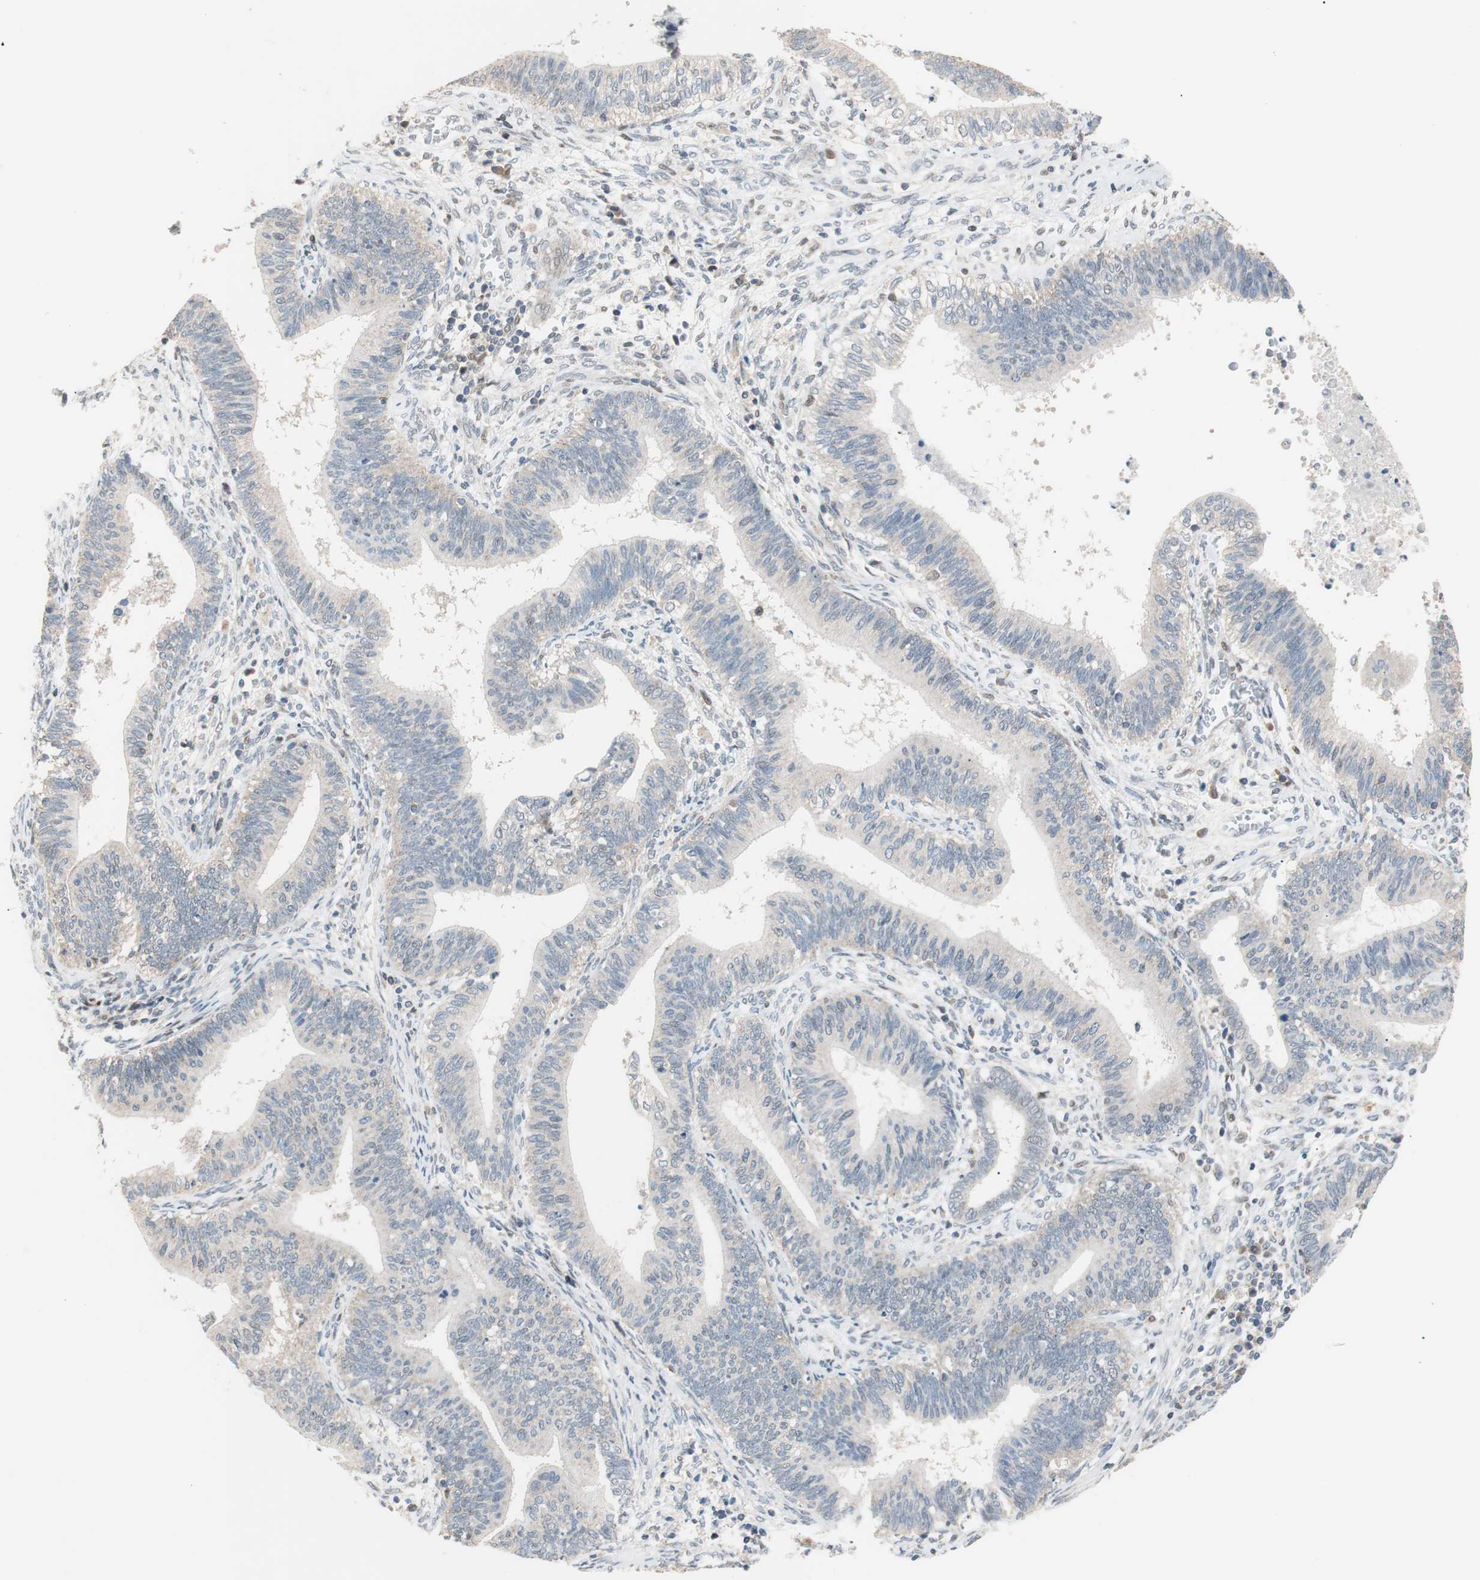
{"staining": {"intensity": "weak", "quantity": "<25%", "location": "cytoplasmic/membranous"}, "tissue": "cervical cancer", "cell_type": "Tumor cells", "image_type": "cancer", "snomed": [{"axis": "morphology", "description": "Adenocarcinoma, NOS"}, {"axis": "topography", "description": "Cervix"}], "caption": "DAB (3,3'-diaminobenzidine) immunohistochemical staining of adenocarcinoma (cervical) reveals no significant positivity in tumor cells.", "gene": "POLH", "patient": {"sex": "female", "age": 44}}